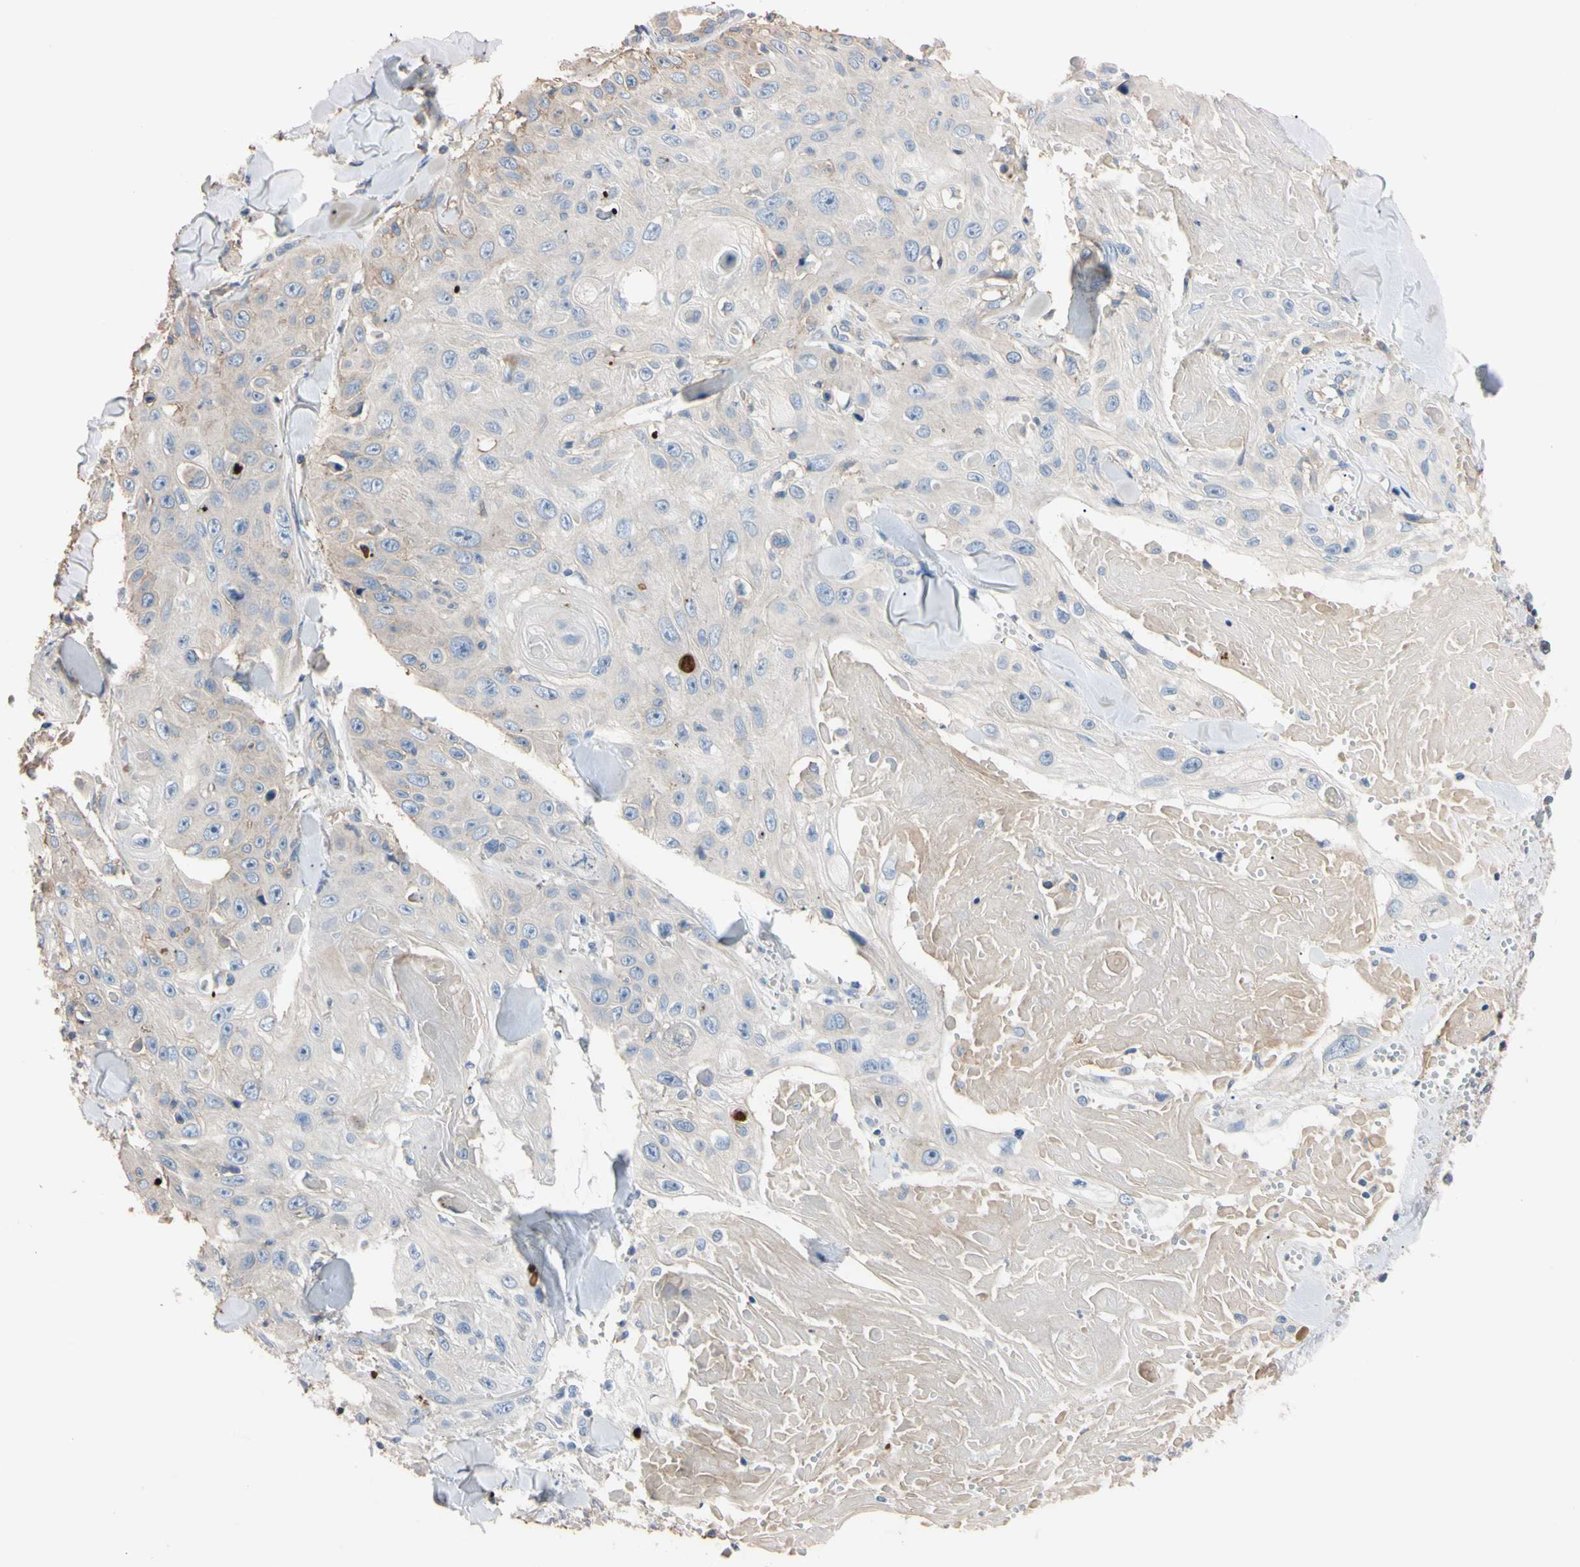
{"staining": {"intensity": "negative", "quantity": "none", "location": "none"}, "tissue": "skin cancer", "cell_type": "Tumor cells", "image_type": "cancer", "snomed": [{"axis": "morphology", "description": "Squamous cell carcinoma, NOS"}, {"axis": "topography", "description": "Skin"}], "caption": "Tumor cells show no significant protein expression in skin squamous cell carcinoma.", "gene": "PNKD", "patient": {"sex": "male", "age": 86}}